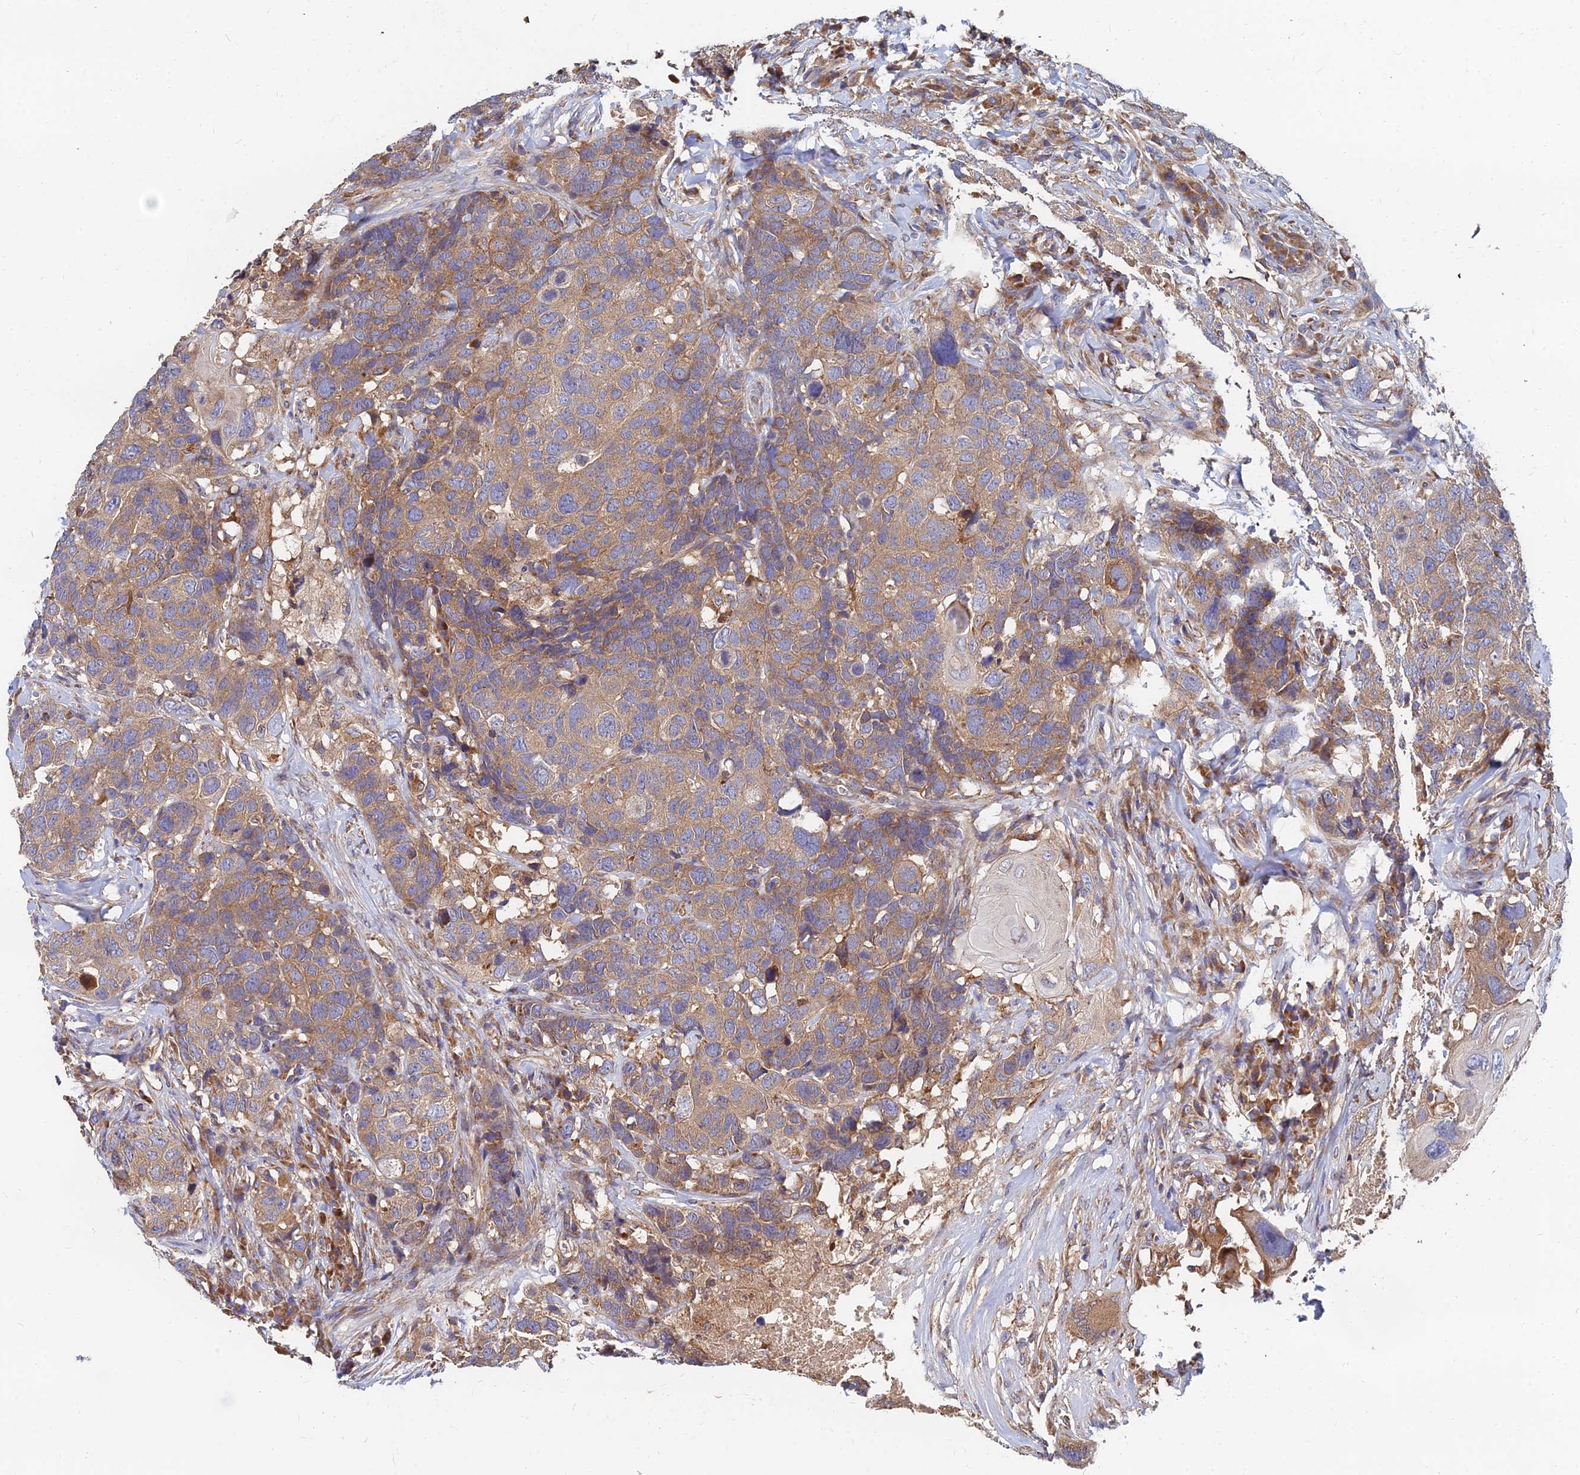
{"staining": {"intensity": "moderate", "quantity": ">75%", "location": "cytoplasmic/membranous"}, "tissue": "head and neck cancer", "cell_type": "Tumor cells", "image_type": "cancer", "snomed": [{"axis": "morphology", "description": "Squamous cell carcinoma, NOS"}, {"axis": "topography", "description": "Head-Neck"}], "caption": "Head and neck cancer (squamous cell carcinoma) stained with DAB immunohistochemistry (IHC) displays medium levels of moderate cytoplasmic/membranous staining in approximately >75% of tumor cells.", "gene": "CCZ1", "patient": {"sex": "male", "age": 66}}